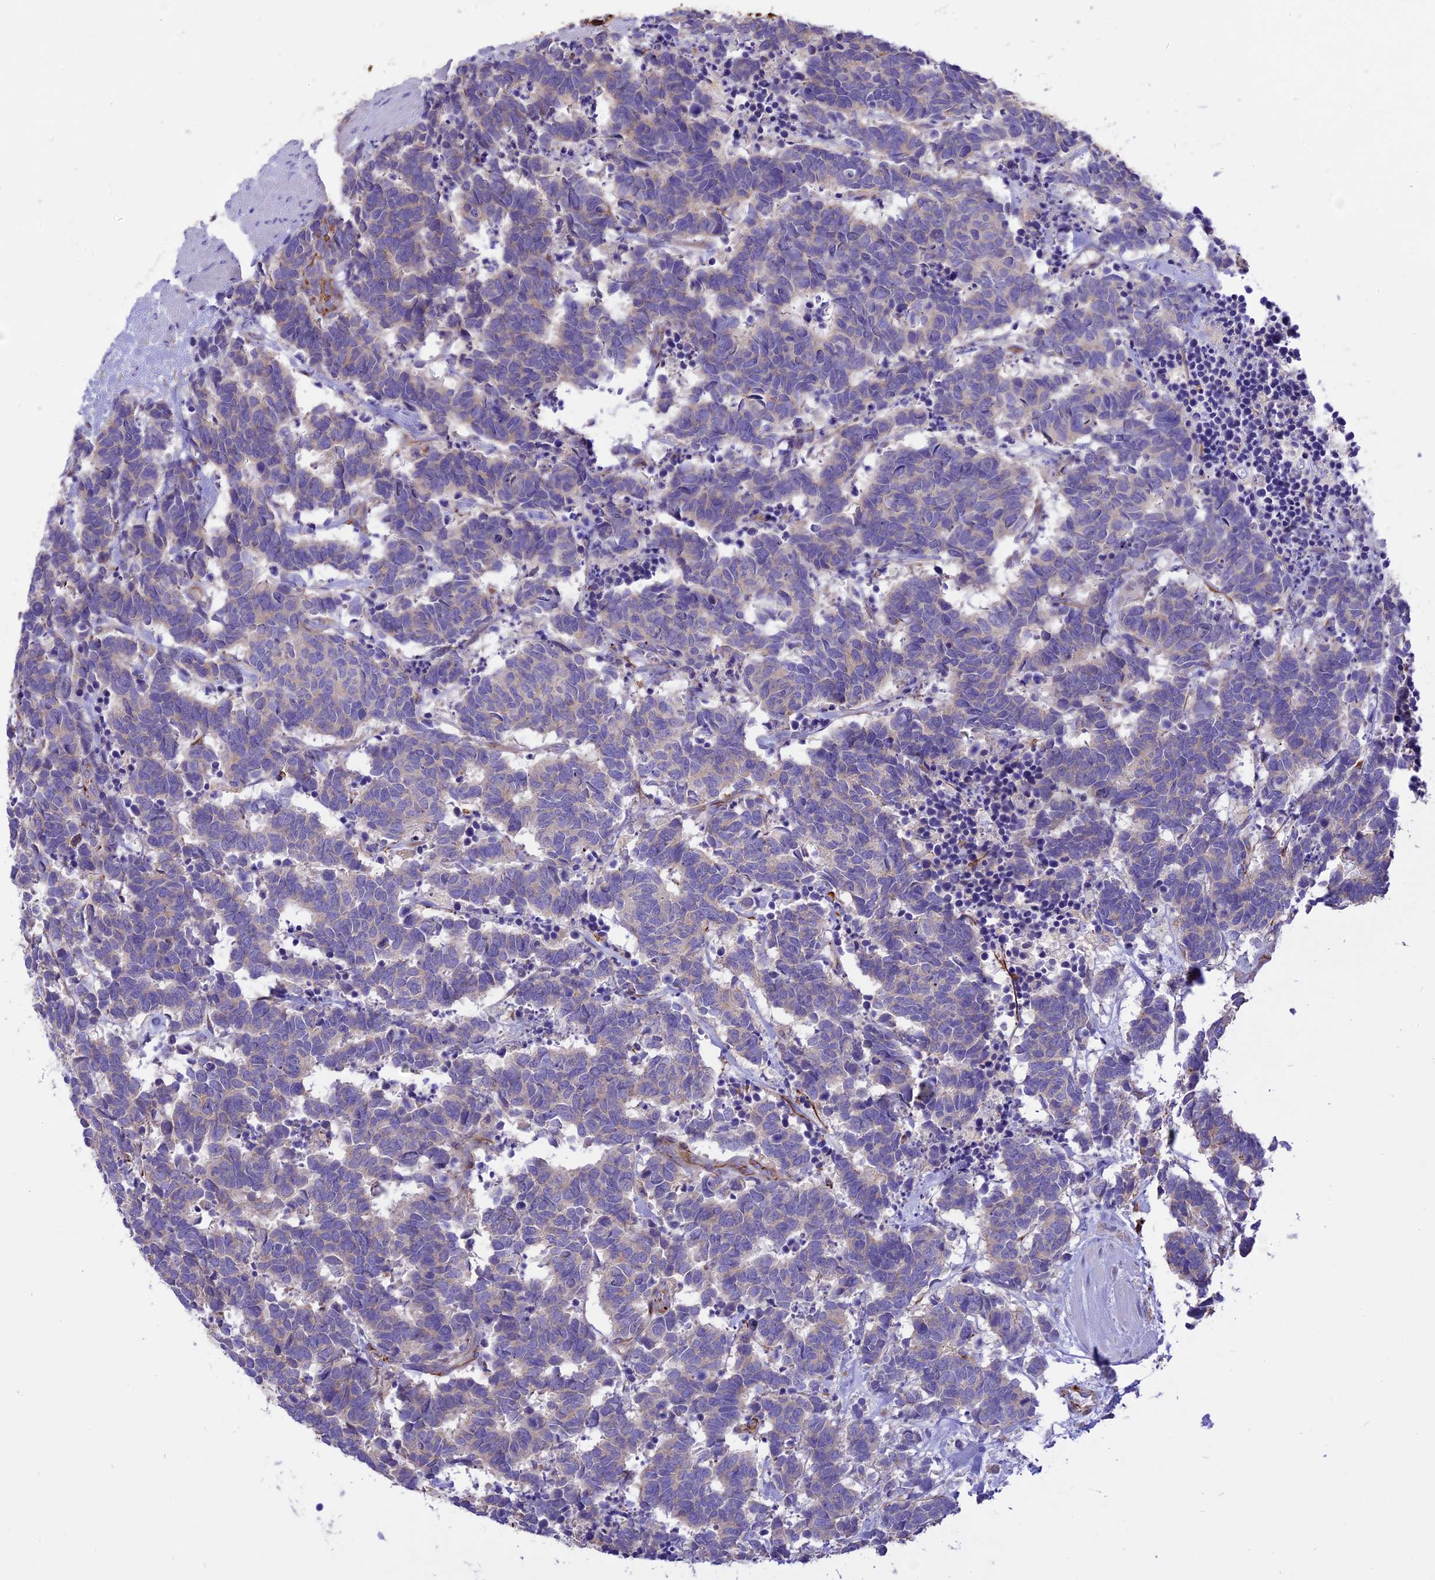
{"staining": {"intensity": "negative", "quantity": "none", "location": "none"}, "tissue": "carcinoid", "cell_type": "Tumor cells", "image_type": "cancer", "snomed": [{"axis": "morphology", "description": "Carcinoma, NOS"}, {"axis": "morphology", "description": "Carcinoid, malignant, NOS"}, {"axis": "topography", "description": "Urinary bladder"}], "caption": "High power microscopy micrograph of an IHC histopathology image of carcinoid, revealing no significant expression in tumor cells.", "gene": "TTC4", "patient": {"sex": "male", "age": 57}}